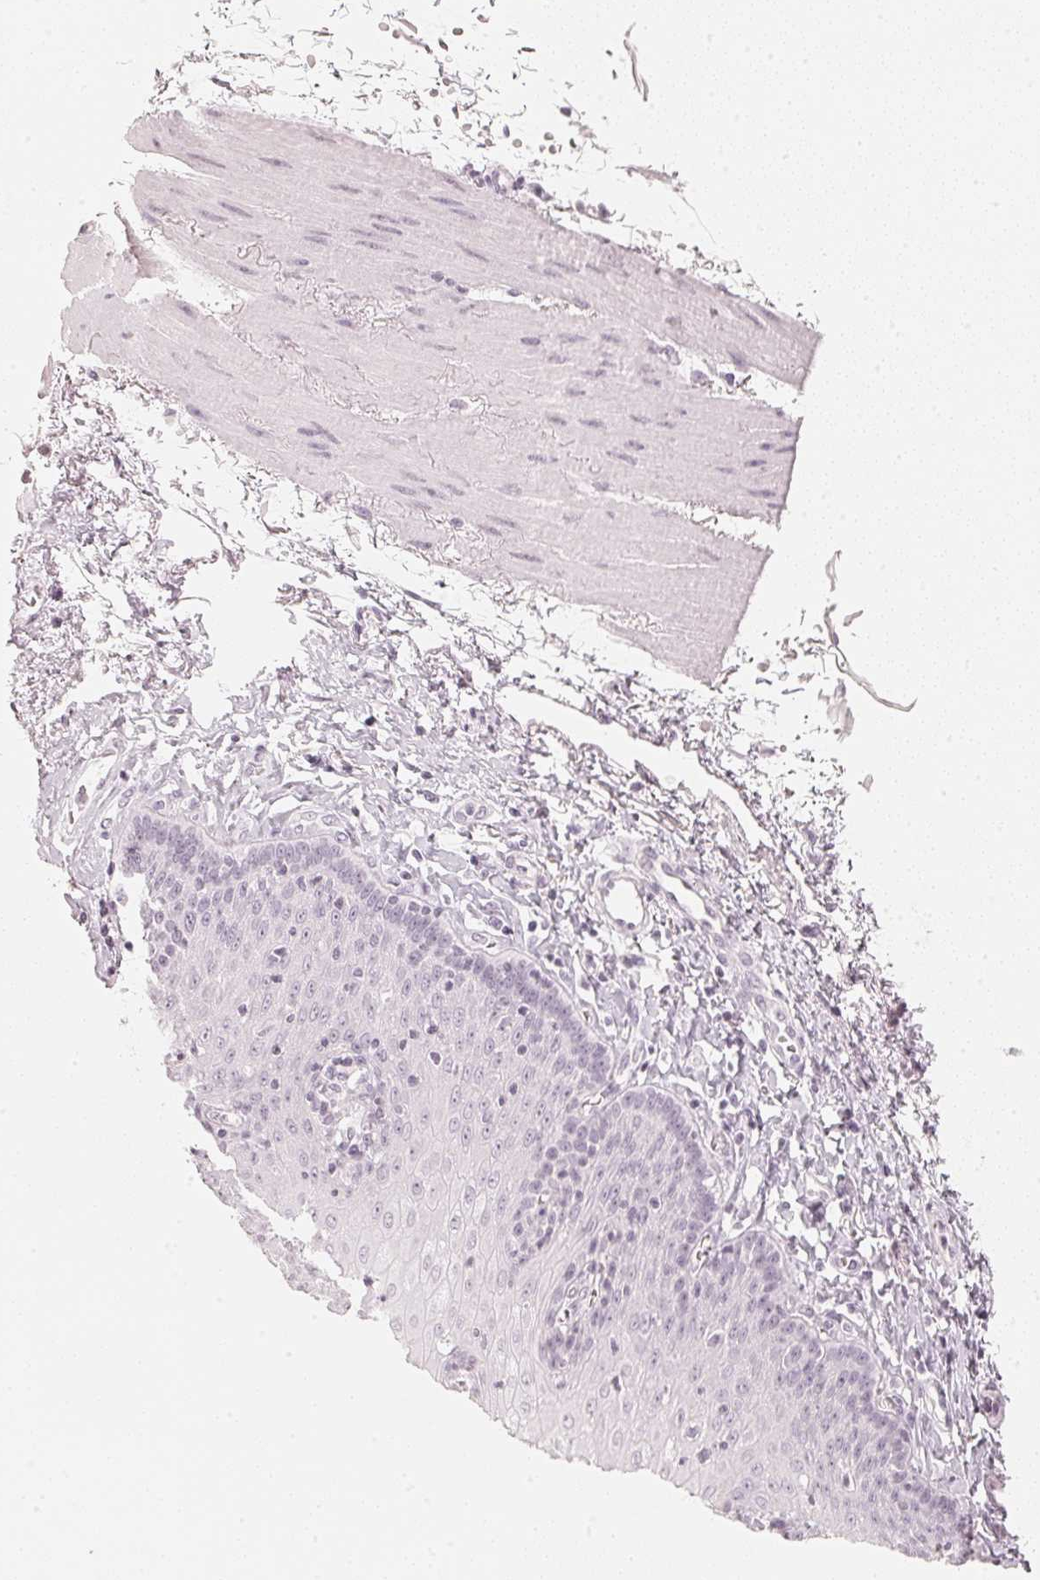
{"staining": {"intensity": "negative", "quantity": "none", "location": "none"}, "tissue": "esophagus", "cell_type": "Squamous epithelial cells", "image_type": "normal", "snomed": [{"axis": "morphology", "description": "Normal tissue, NOS"}, {"axis": "topography", "description": "Esophagus"}], "caption": "High power microscopy micrograph of an IHC histopathology image of normal esophagus, revealing no significant positivity in squamous epithelial cells. Brightfield microscopy of immunohistochemistry stained with DAB (3,3'-diaminobenzidine) (brown) and hematoxylin (blue), captured at high magnification.", "gene": "SLC22A8", "patient": {"sex": "female", "age": 81}}